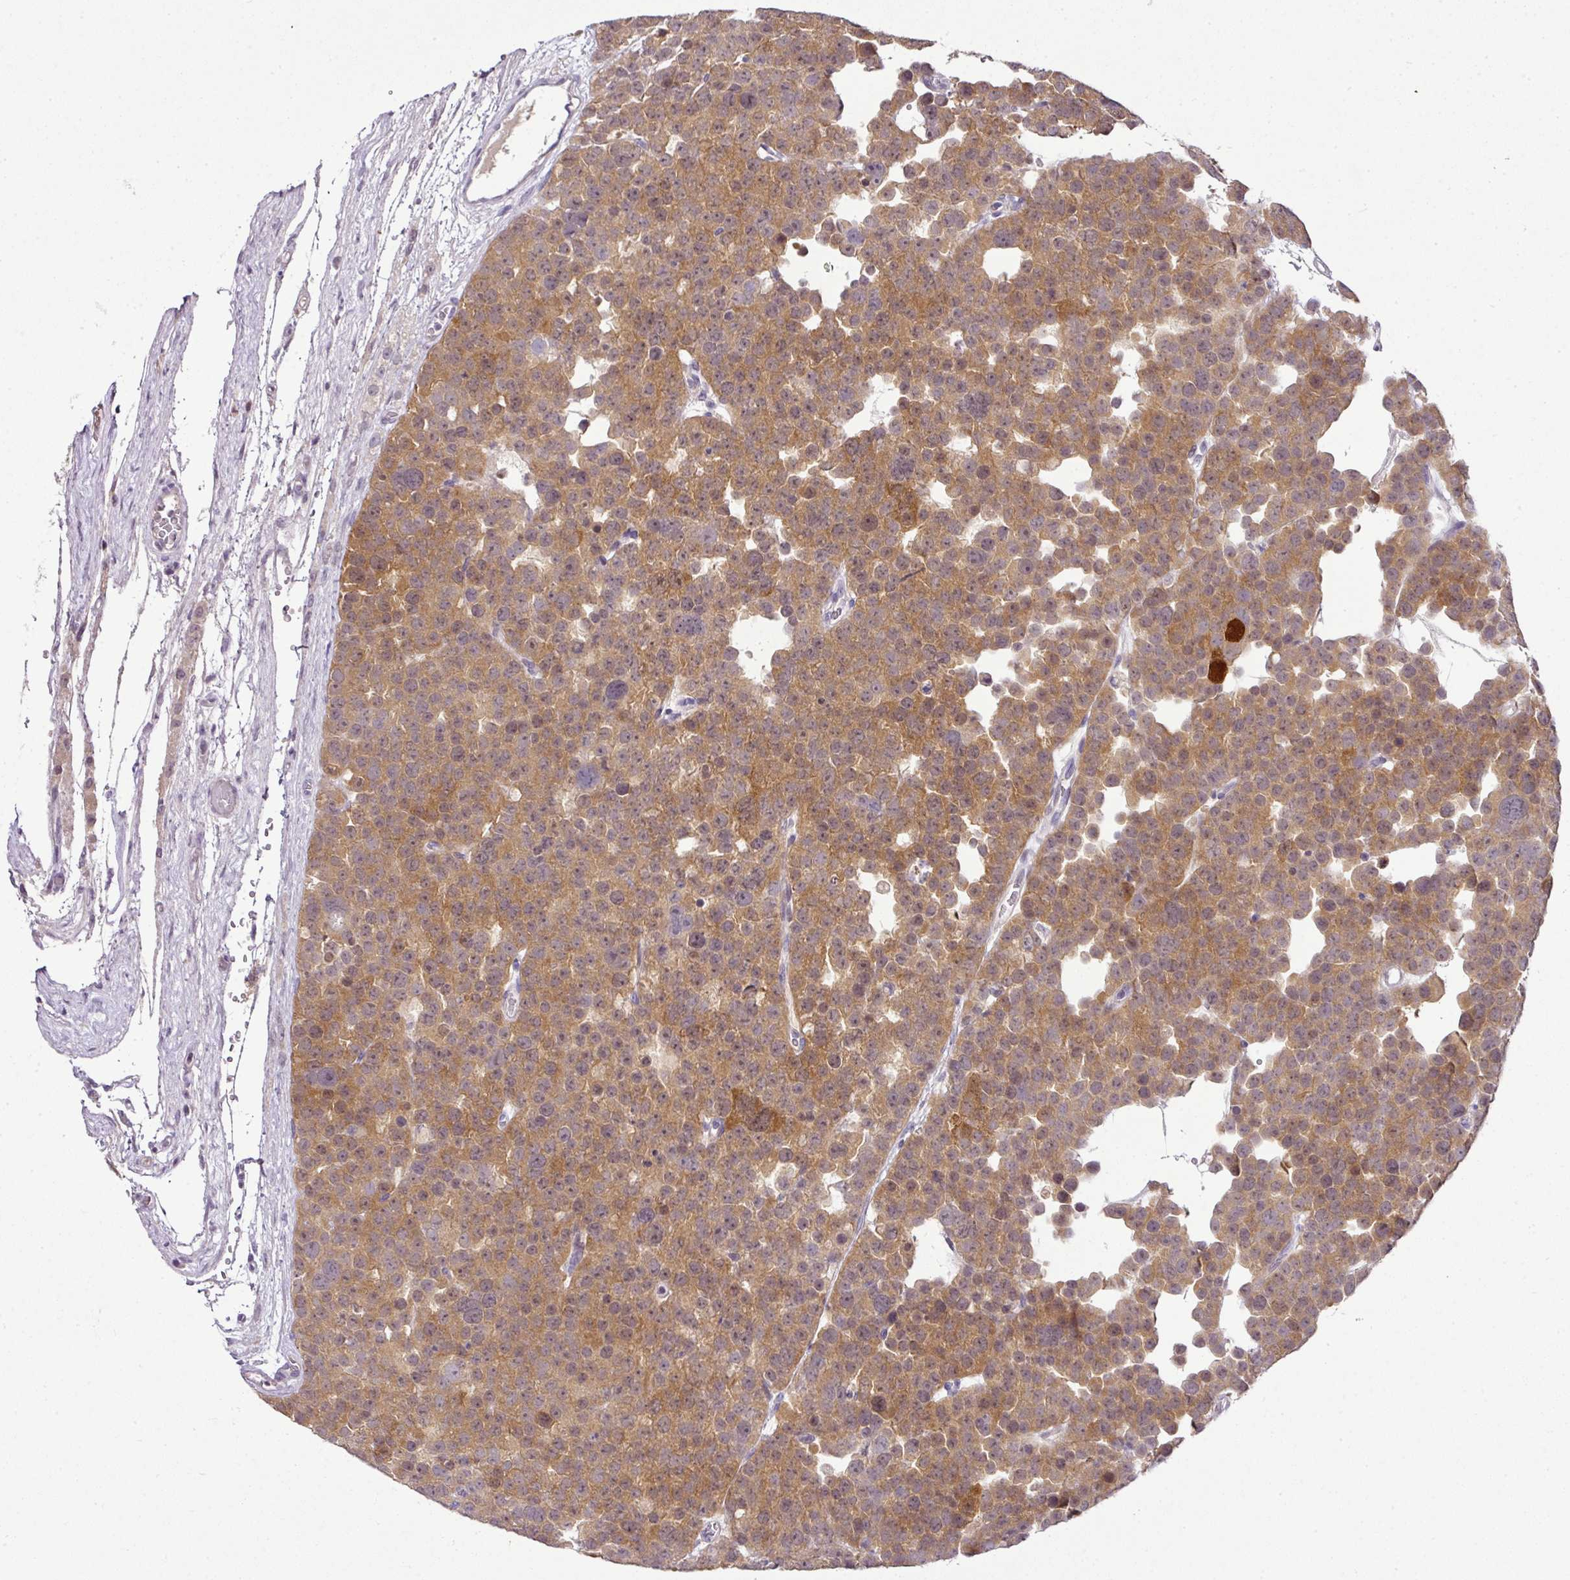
{"staining": {"intensity": "moderate", "quantity": ">75%", "location": "cytoplasmic/membranous"}, "tissue": "testis cancer", "cell_type": "Tumor cells", "image_type": "cancer", "snomed": [{"axis": "morphology", "description": "Seminoma, NOS"}, {"axis": "topography", "description": "Testis"}], "caption": "IHC photomicrograph of testis seminoma stained for a protein (brown), which demonstrates medium levels of moderate cytoplasmic/membranous positivity in about >75% of tumor cells.", "gene": "TEX30", "patient": {"sex": "male", "age": 71}}